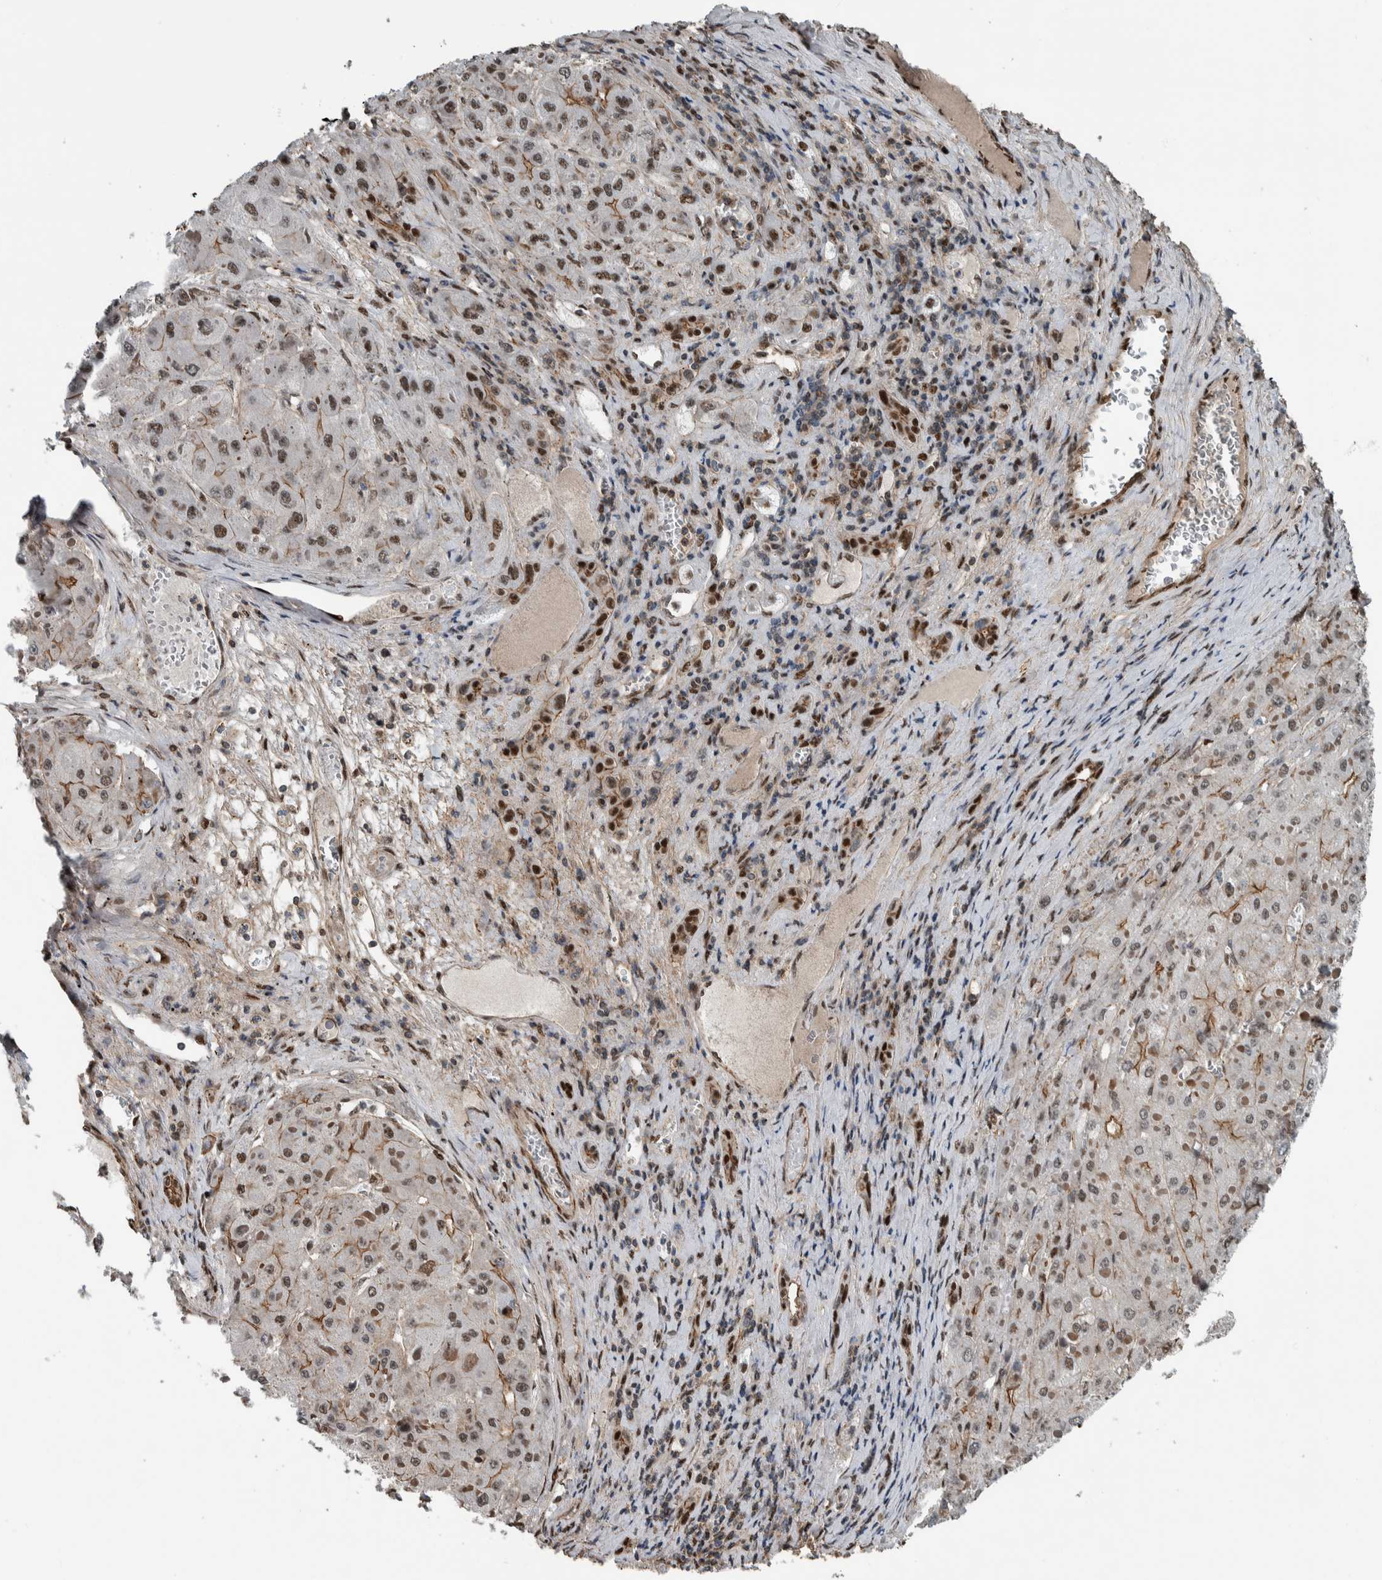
{"staining": {"intensity": "moderate", "quantity": ">75%", "location": "cytoplasmic/membranous,nuclear"}, "tissue": "liver cancer", "cell_type": "Tumor cells", "image_type": "cancer", "snomed": [{"axis": "morphology", "description": "Carcinoma, Hepatocellular, NOS"}, {"axis": "topography", "description": "Liver"}], "caption": "The image shows staining of hepatocellular carcinoma (liver), revealing moderate cytoplasmic/membranous and nuclear protein positivity (brown color) within tumor cells.", "gene": "FAM135B", "patient": {"sex": "female", "age": 73}}